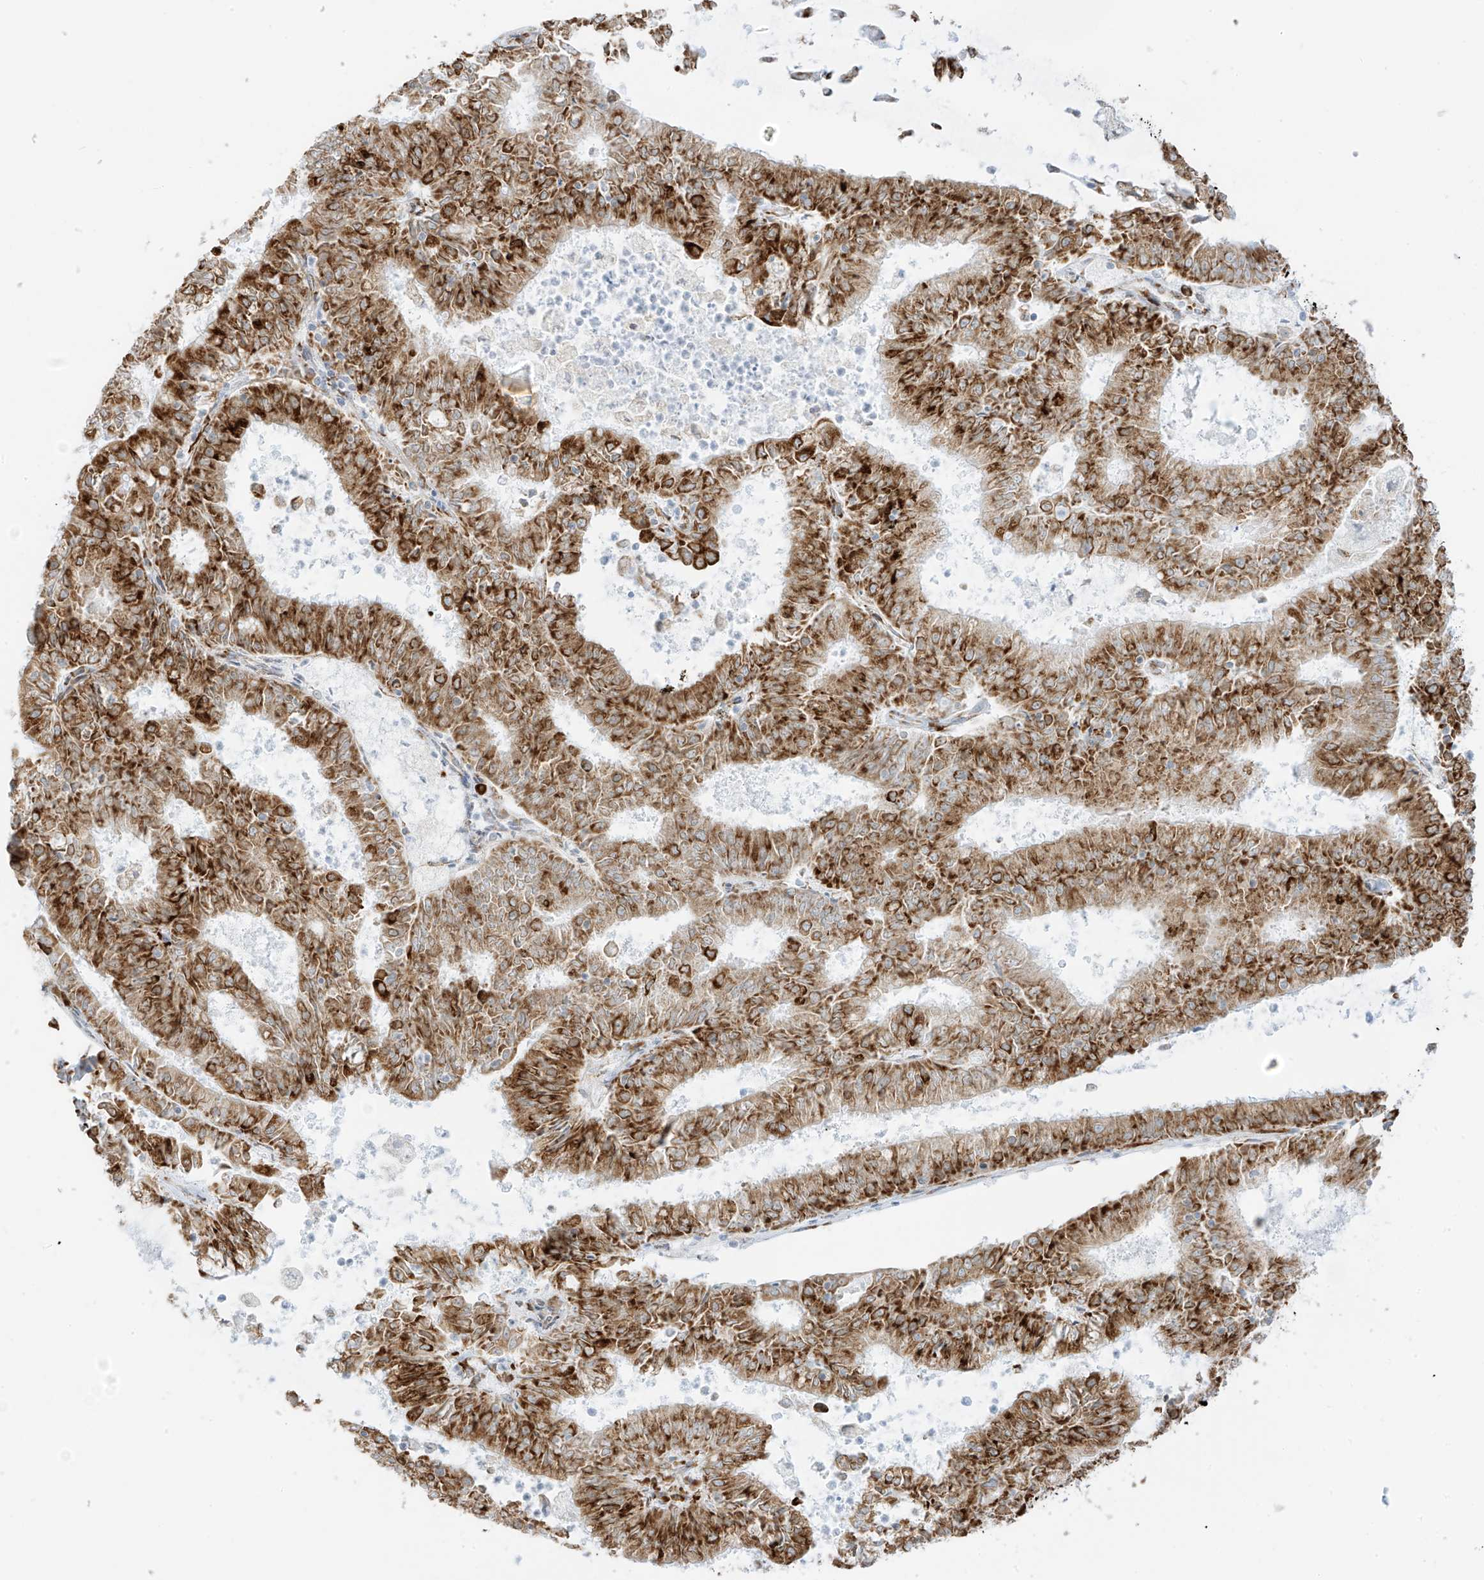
{"staining": {"intensity": "strong", "quantity": ">75%", "location": "cytoplasmic/membranous"}, "tissue": "endometrial cancer", "cell_type": "Tumor cells", "image_type": "cancer", "snomed": [{"axis": "morphology", "description": "Adenocarcinoma, NOS"}, {"axis": "topography", "description": "Endometrium"}], "caption": "Endometrial adenocarcinoma tissue displays strong cytoplasmic/membranous expression in approximately >75% of tumor cells, visualized by immunohistochemistry.", "gene": "LRRC59", "patient": {"sex": "female", "age": 57}}